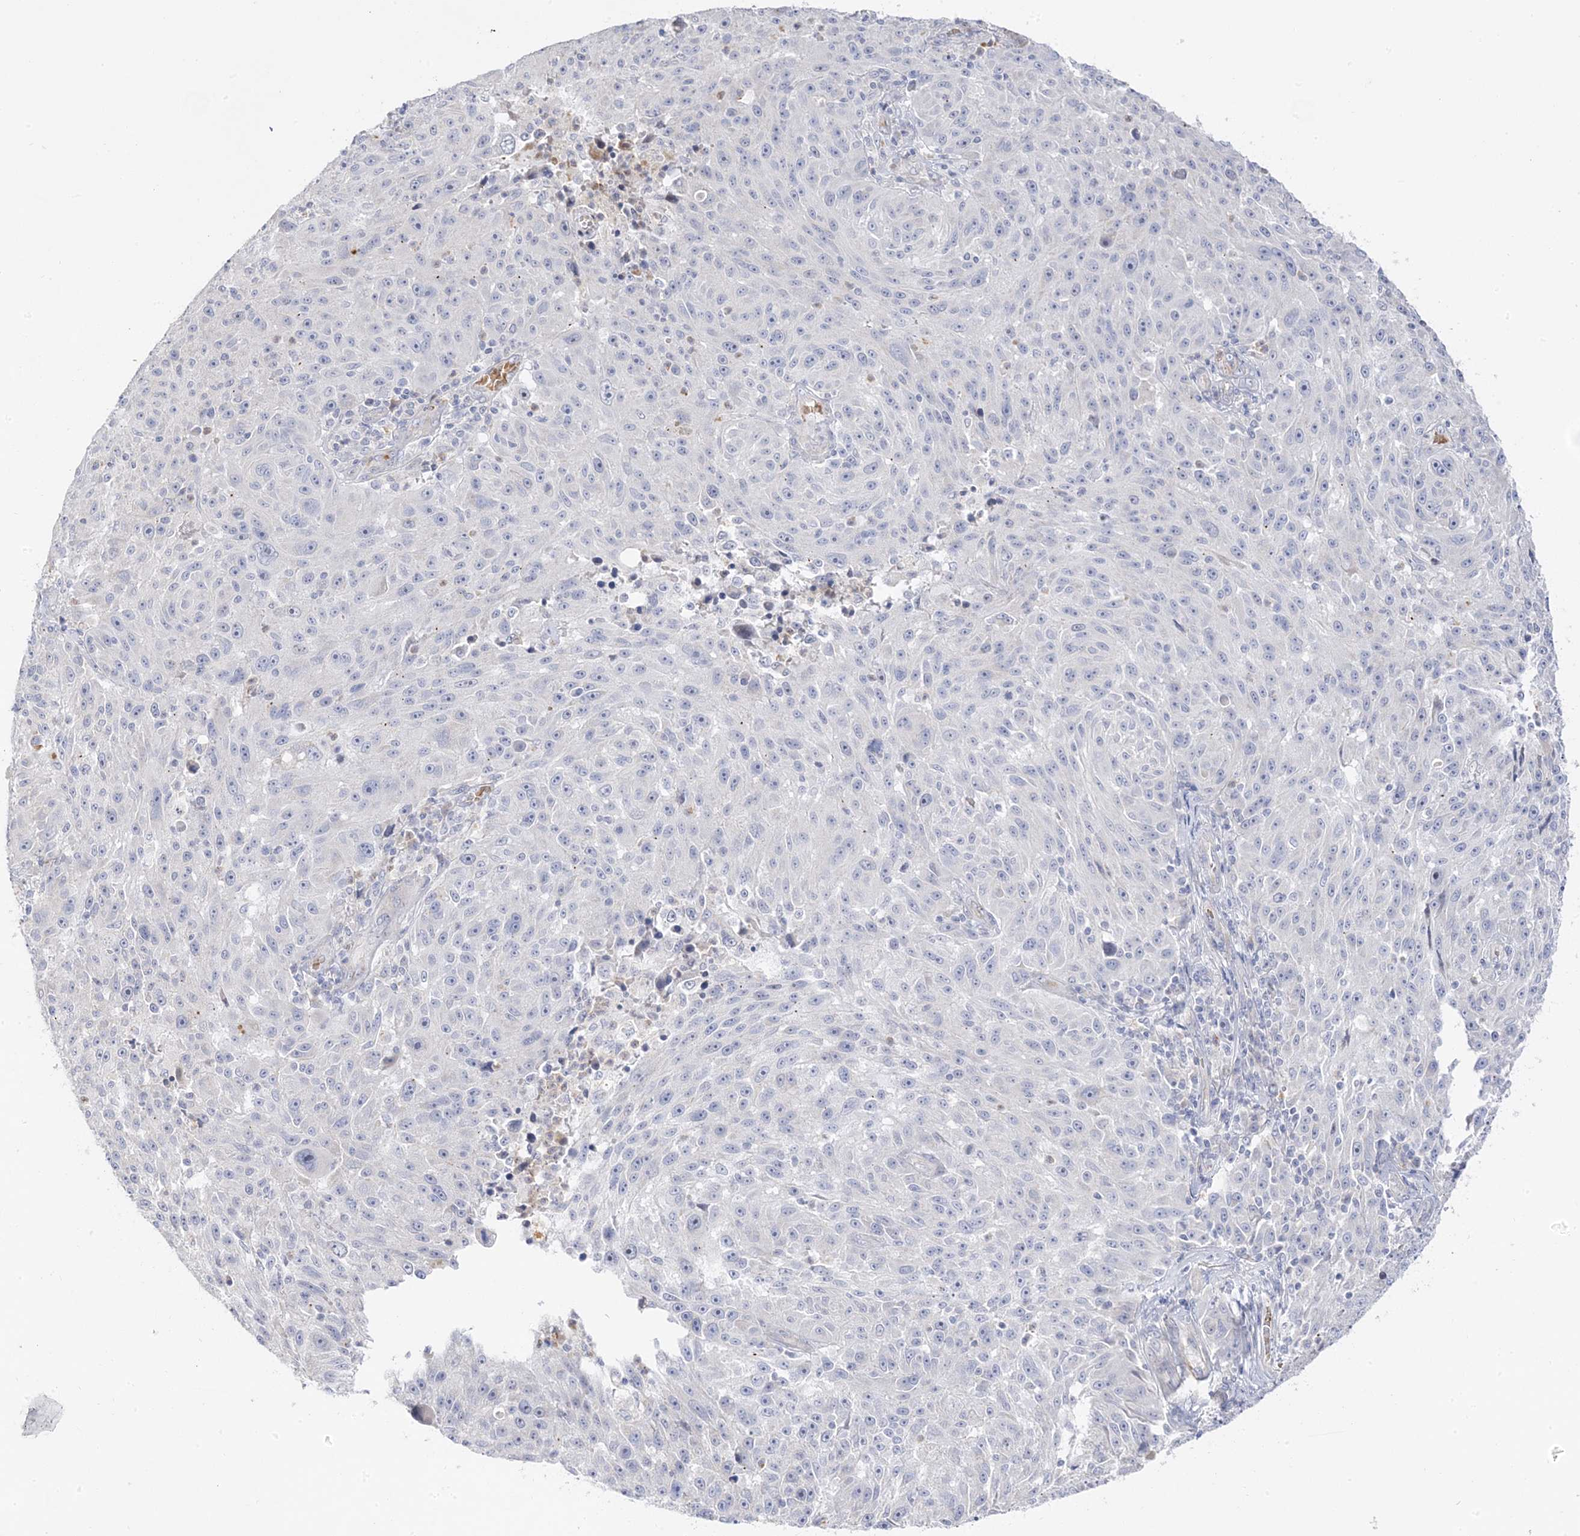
{"staining": {"intensity": "negative", "quantity": "none", "location": "none"}, "tissue": "melanoma", "cell_type": "Tumor cells", "image_type": "cancer", "snomed": [{"axis": "morphology", "description": "Malignant melanoma, NOS"}, {"axis": "topography", "description": "Skin"}], "caption": "Micrograph shows no protein staining in tumor cells of malignant melanoma tissue. The staining was performed using DAB (3,3'-diaminobenzidine) to visualize the protein expression in brown, while the nuclei were stained in blue with hematoxylin (Magnification: 20x).", "gene": "TRANK1", "patient": {"sex": "male", "age": 53}}